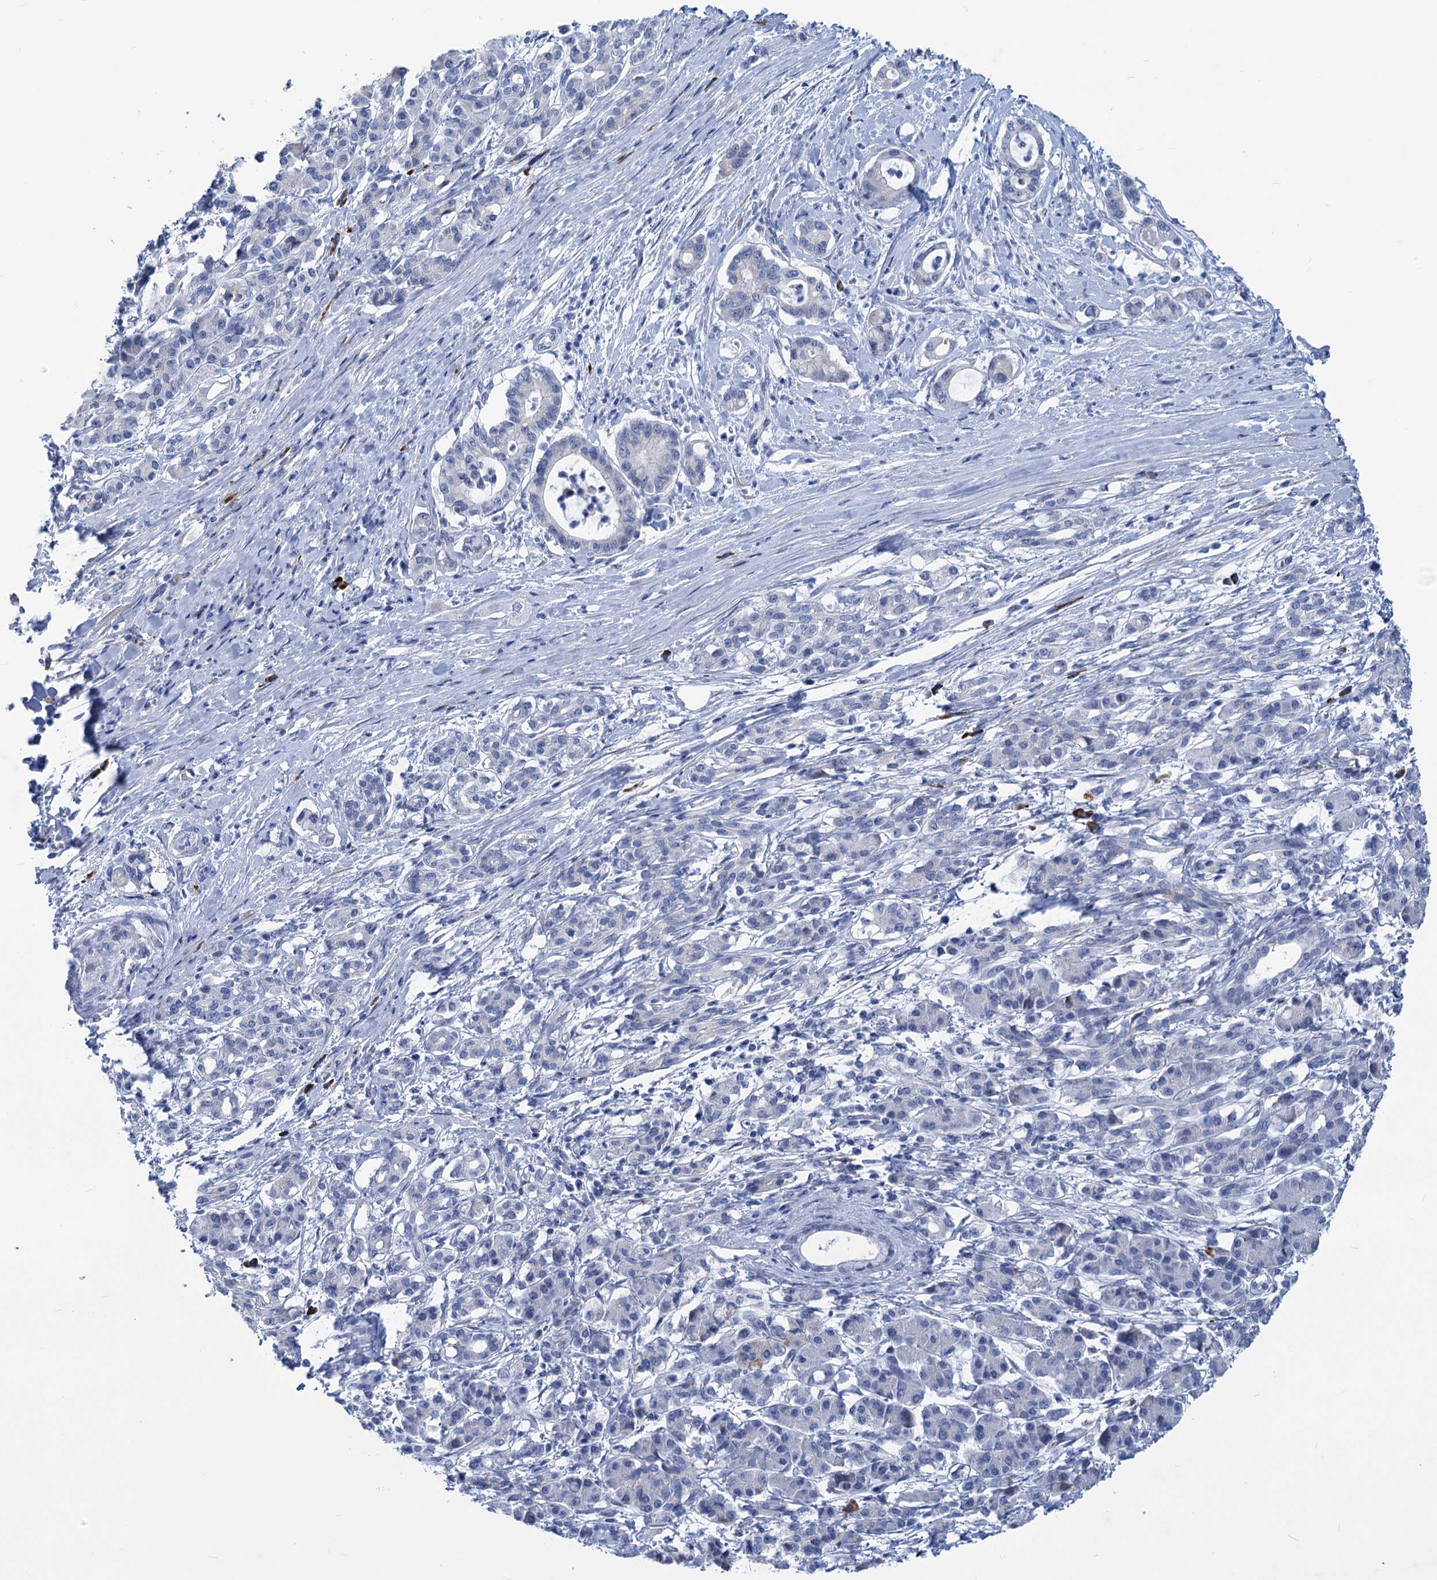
{"staining": {"intensity": "negative", "quantity": "none", "location": "none"}, "tissue": "pancreatic cancer", "cell_type": "Tumor cells", "image_type": "cancer", "snomed": [{"axis": "morphology", "description": "Adenocarcinoma, NOS"}, {"axis": "topography", "description": "Pancreas"}], "caption": "Immunohistochemistry (IHC) photomicrograph of neoplastic tissue: human pancreatic adenocarcinoma stained with DAB (3,3'-diaminobenzidine) displays no significant protein positivity in tumor cells.", "gene": "NEU3", "patient": {"sex": "female", "age": 55}}